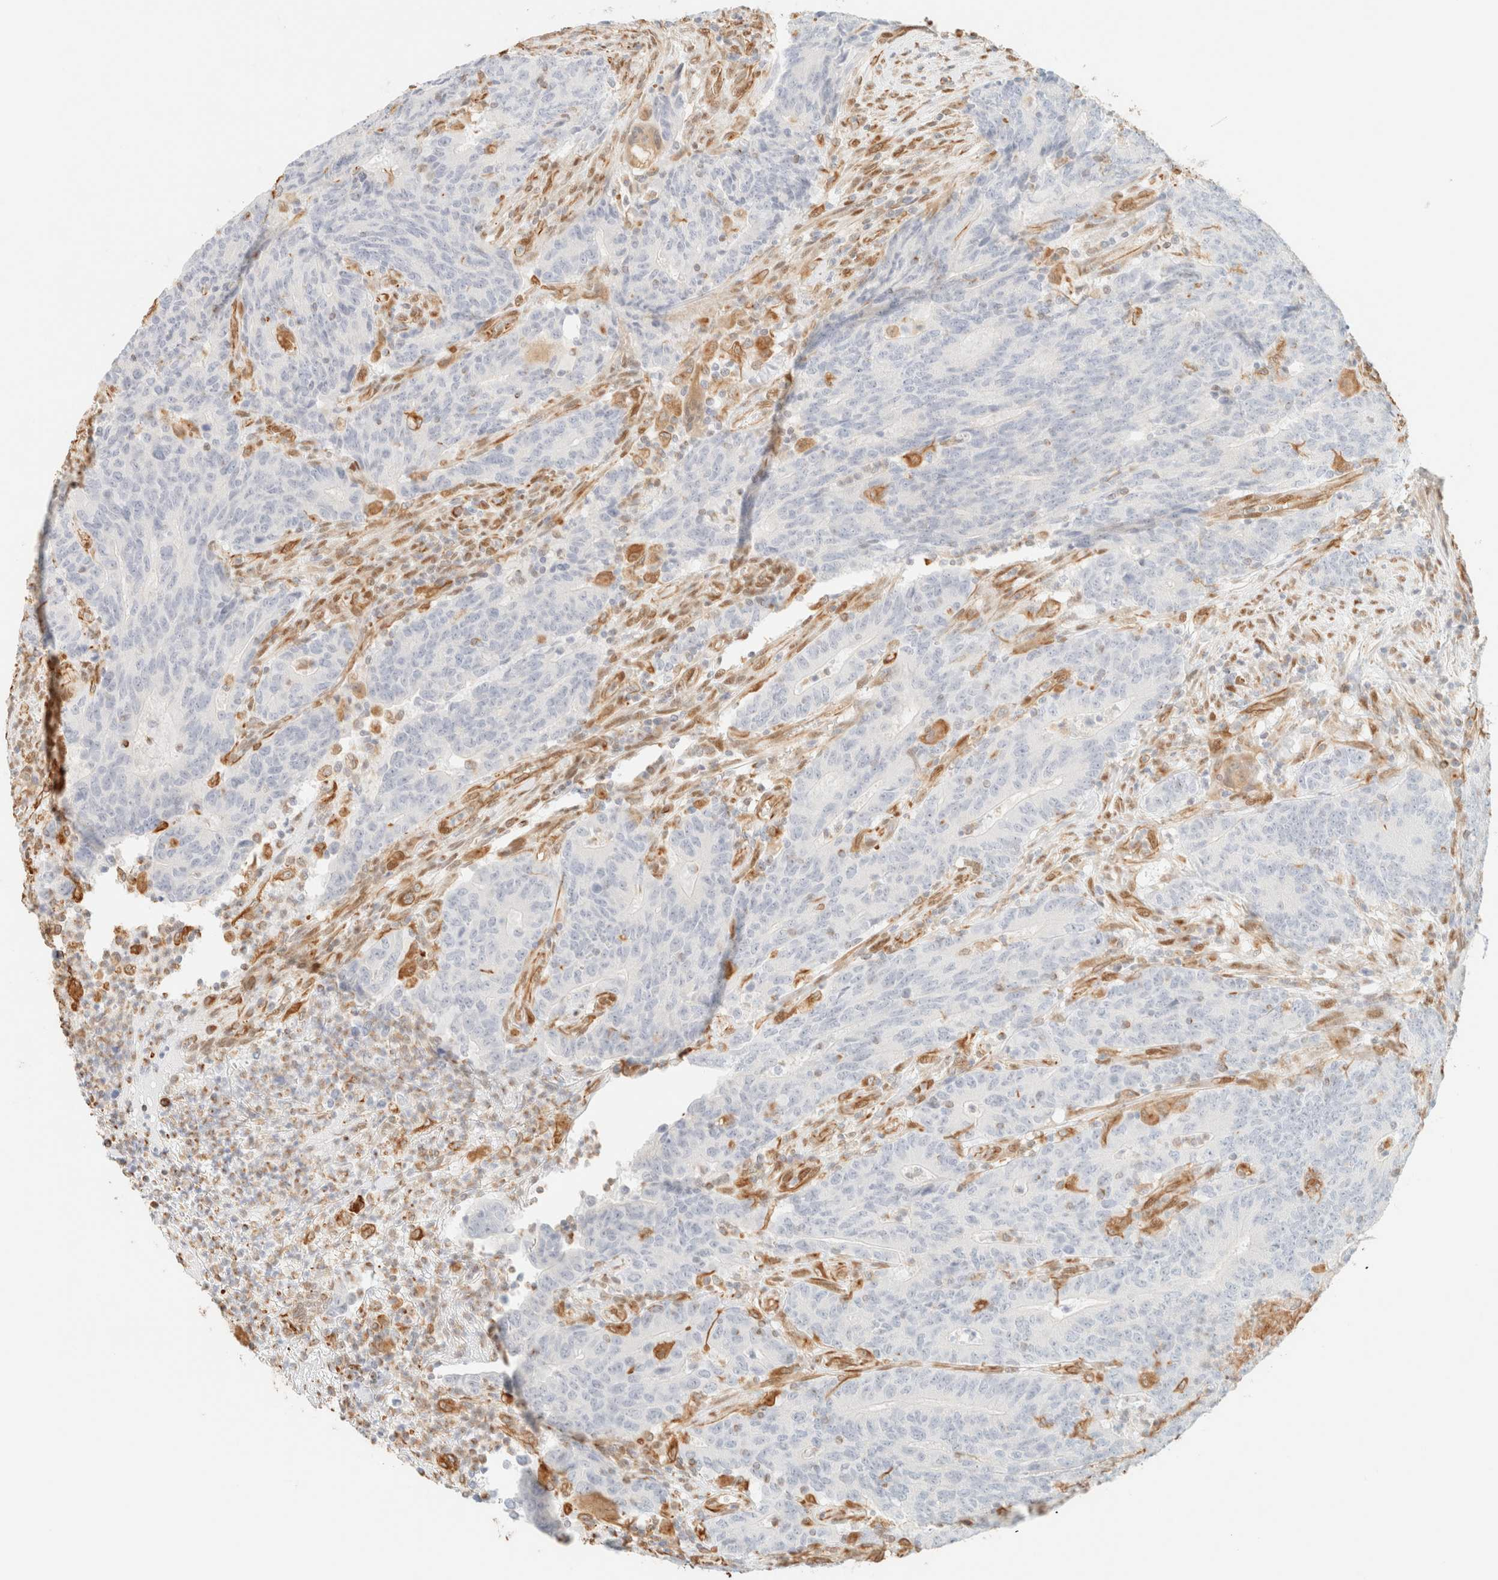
{"staining": {"intensity": "negative", "quantity": "none", "location": "none"}, "tissue": "colorectal cancer", "cell_type": "Tumor cells", "image_type": "cancer", "snomed": [{"axis": "morphology", "description": "Normal tissue, NOS"}, {"axis": "morphology", "description": "Adenocarcinoma, NOS"}, {"axis": "topography", "description": "Colon"}], "caption": "There is no significant expression in tumor cells of colorectal adenocarcinoma.", "gene": "ZSCAN18", "patient": {"sex": "female", "age": 75}}